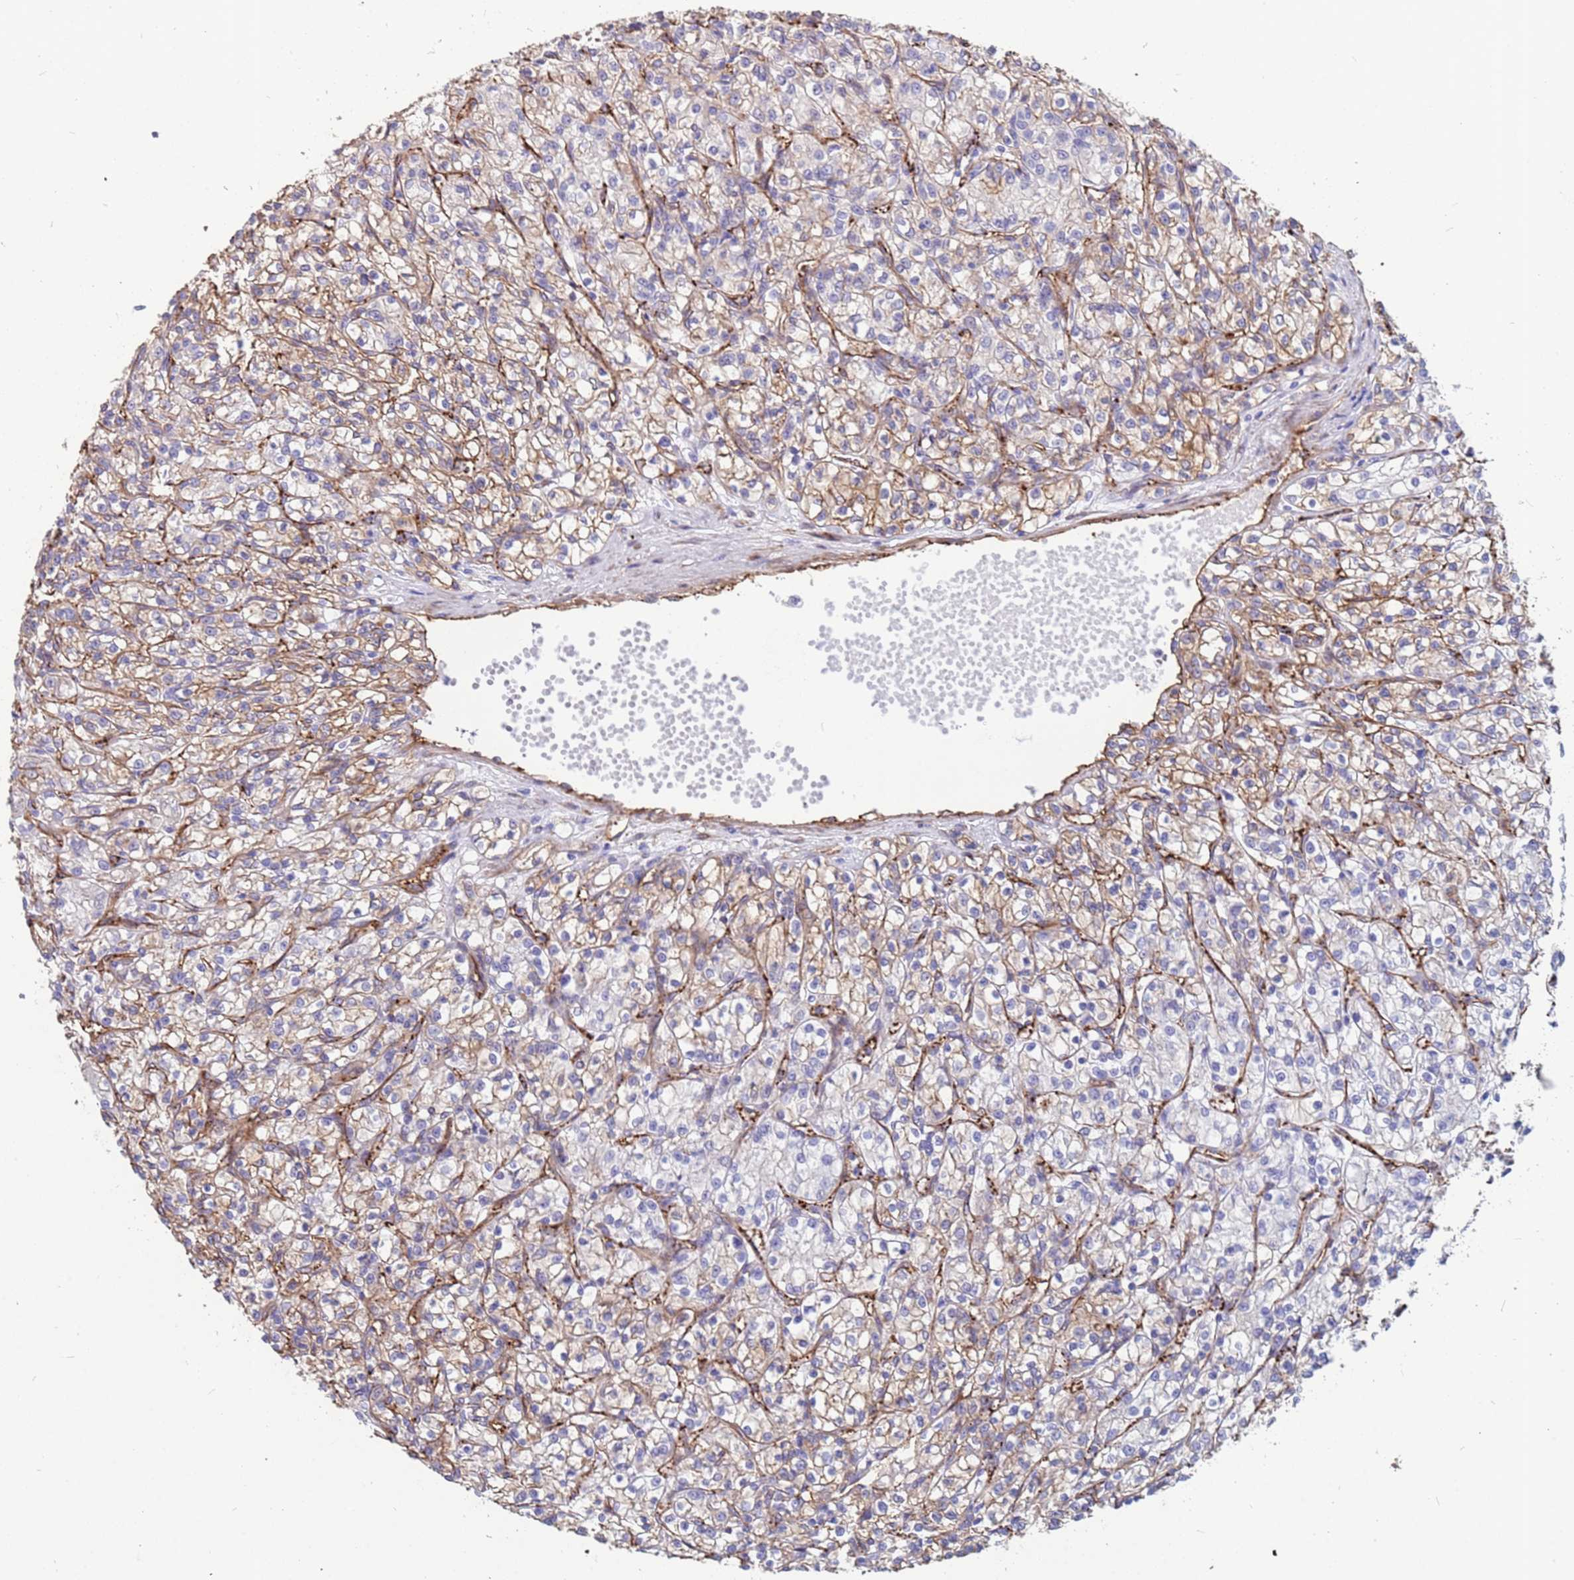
{"staining": {"intensity": "weak", "quantity": "<25%", "location": "cytoplasmic/membranous"}, "tissue": "renal cancer", "cell_type": "Tumor cells", "image_type": "cancer", "snomed": [{"axis": "morphology", "description": "Adenocarcinoma, NOS"}, {"axis": "topography", "description": "Kidney"}], "caption": "Renal cancer (adenocarcinoma) stained for a protein using IHC reveals no staining tumor cells.", "gene": "EHD2", "patient": {"sex": "female", "age": 59}}